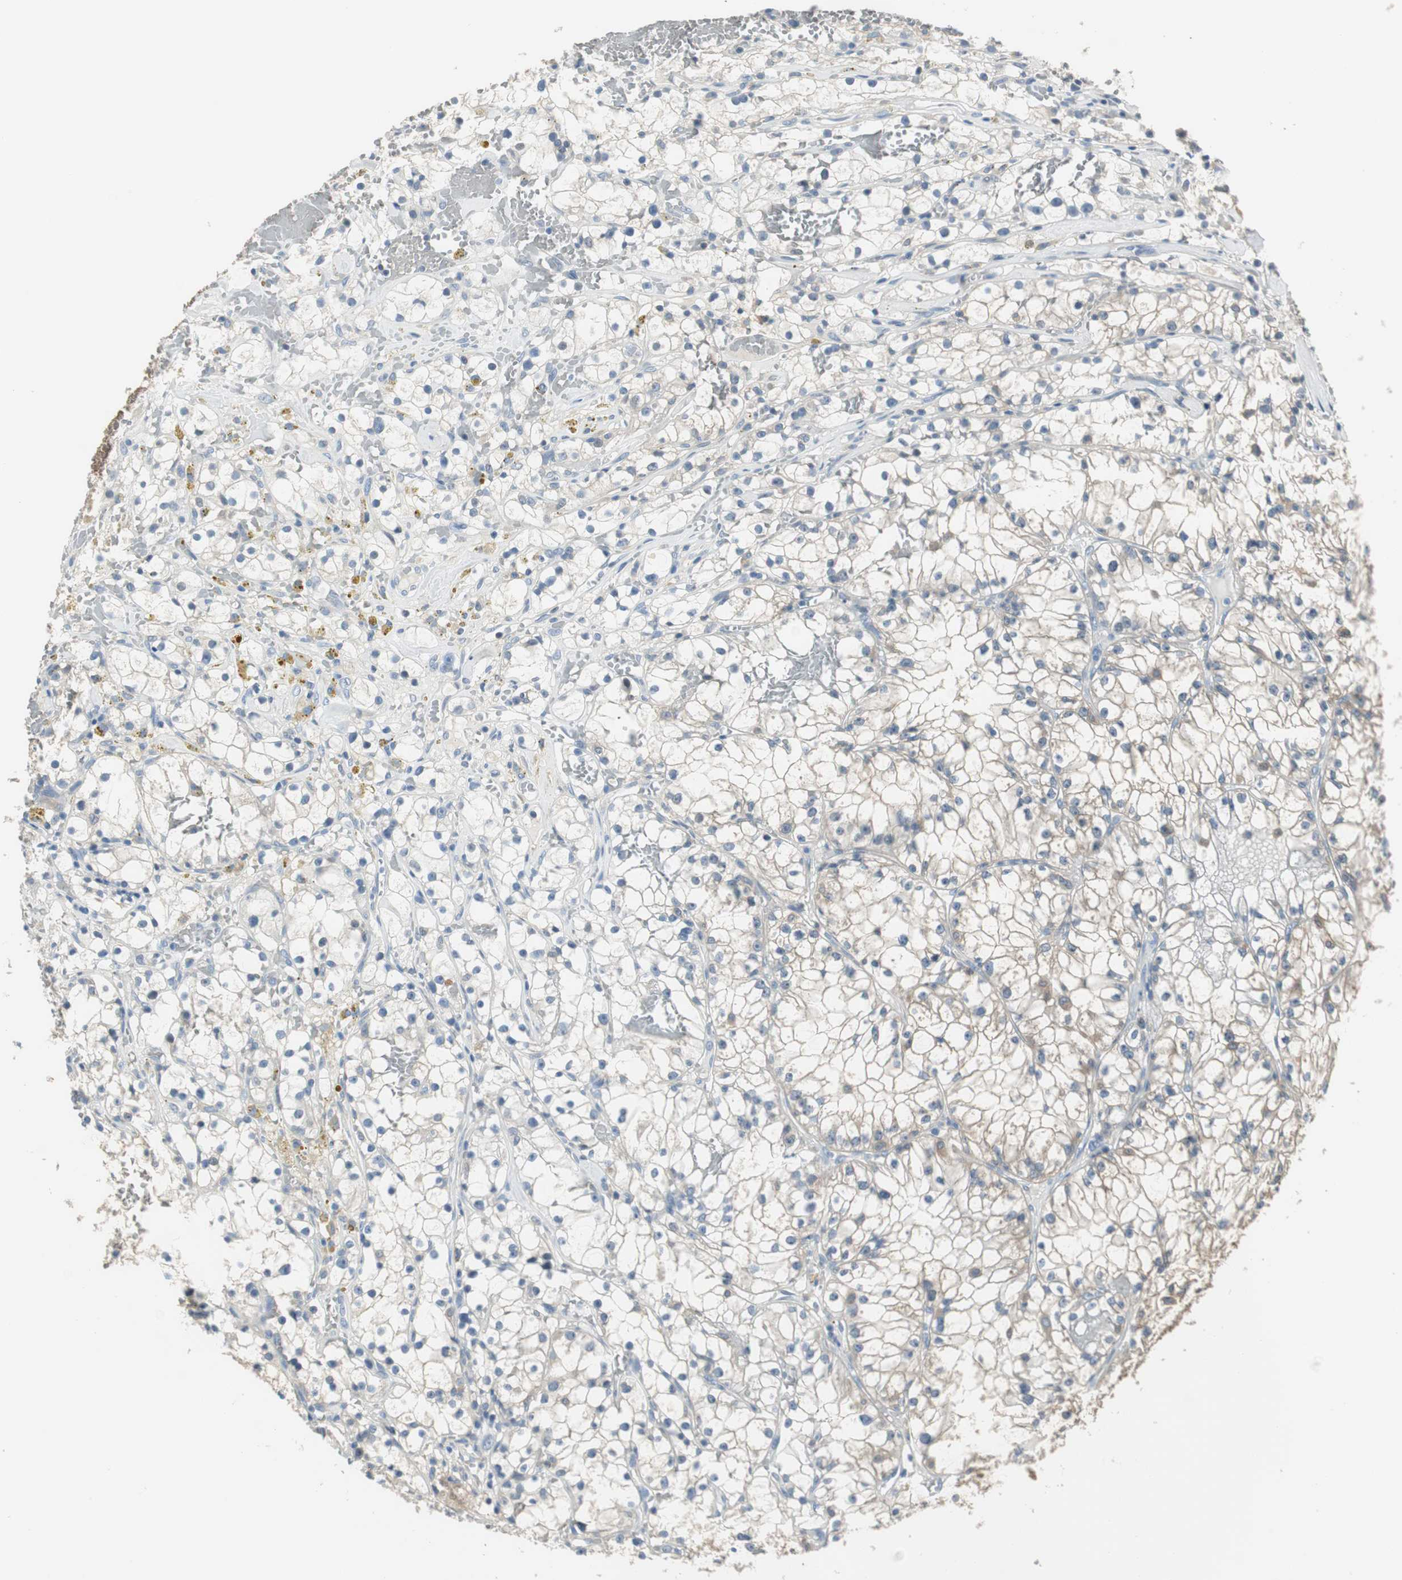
{"staining": {"intensity": "weak", "quantity": "<25%", "location": "cytoplasmic/membranous"}, "tissue": "renal cancer", "cell_type": "Tumor cells", "image_type": "cancer", "snomed": [{"axis": "morphology", "description": "Adenocarcinoma, NOS"}, {"axis": "topography", "description": "Kidney"}], "caption": "This is a micrograph of IHC staining of adenocarcinoma (renal), which shows no positivity in tumor cells.", "gene": "MSTO1", "patient": {"sex": "male", "age": 56}}